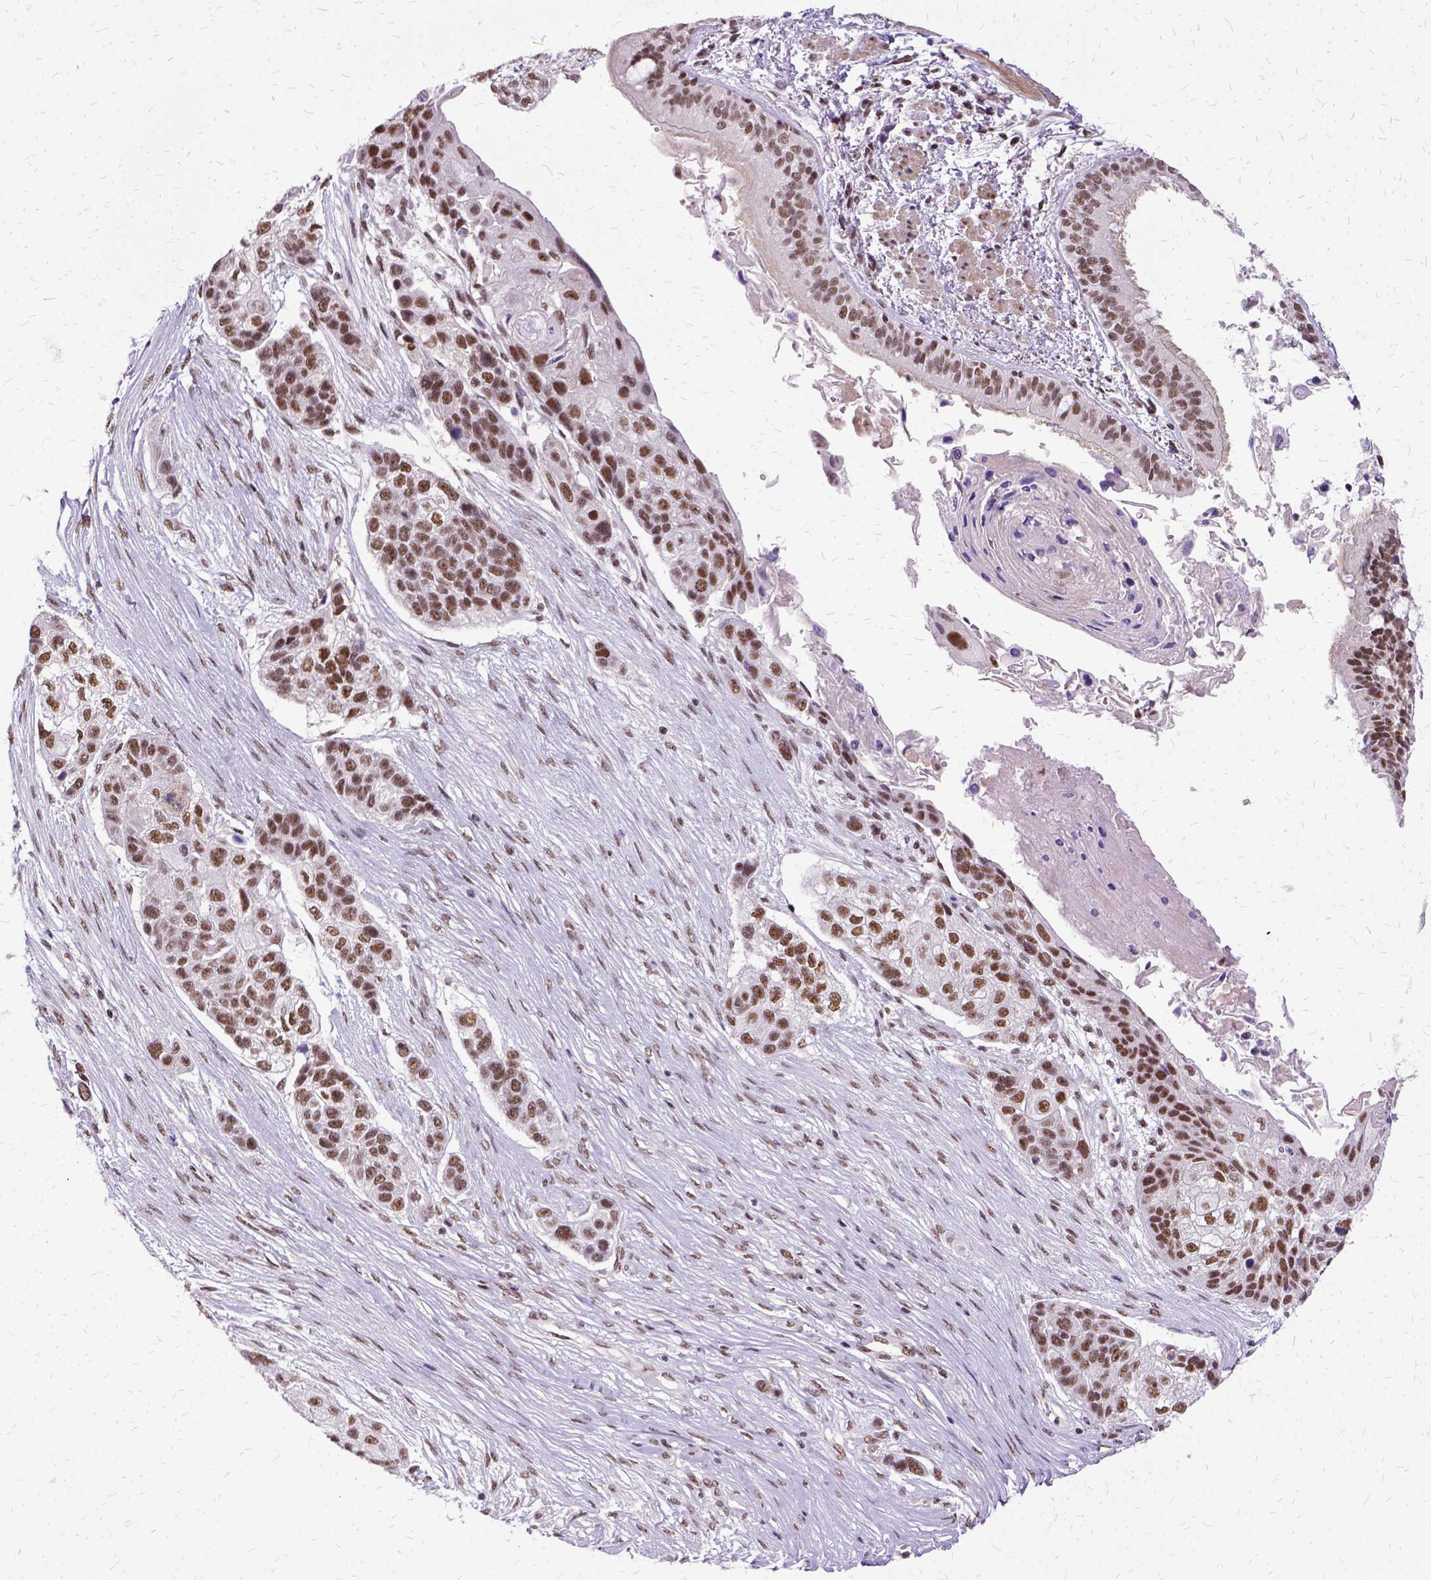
{"staining": {"intensity": "moderate", "quantity": ">75%", "location": "nuclear"}, "tissue": "lung cancer", "cell_type": "Tumor cells", "image_type": "cancer", "snomed": [{"axis": "morphology", "description": "Squamous cell carcinoma, NOS"}, {"axis": "topography", "description": "Lung"}], "caption": "Squamous cell carcinoma (lung) tissue displays moderate nuclear positivity in about >75% of tumor cells", "gene": "SETD1A", "patient": {"sex": "male", "age": 69}}